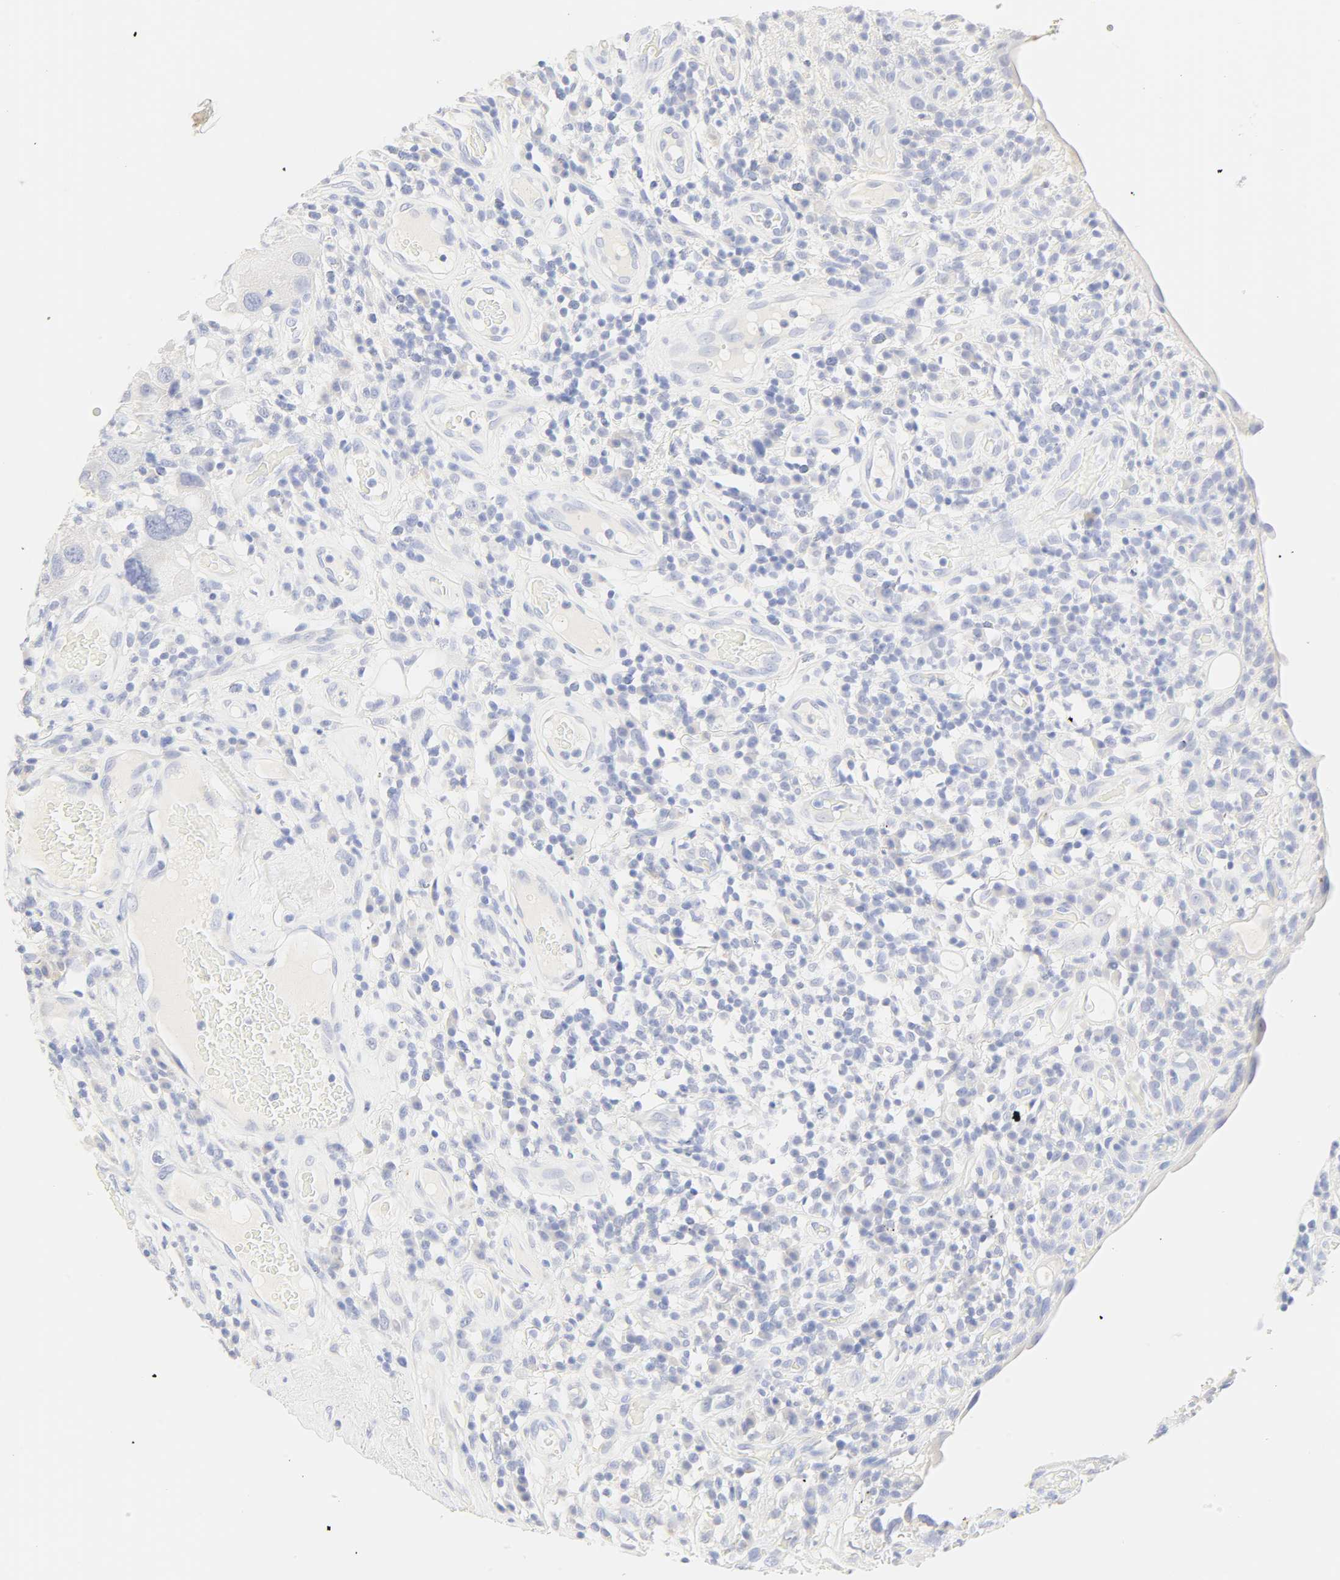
{"staining": {"intensity": "negative", "quantity": "none", "location": "none"}, "tissue": "urothelial cancer", "cell_type": "Tumor cells", "image_type": "cancer", "snomed": [{"axis": "morphology", "description": "Urothelial carcinoma, High grade"}, {"axis": "topography", "description": "Urinary bladder"}], "caption": "This is an immunohistochemistry histopathology image of urothelial cancer. There is no expression in tumor cells.", "gene": "SLCO1B3", "patient": {"sex": "female", "age": 64}}